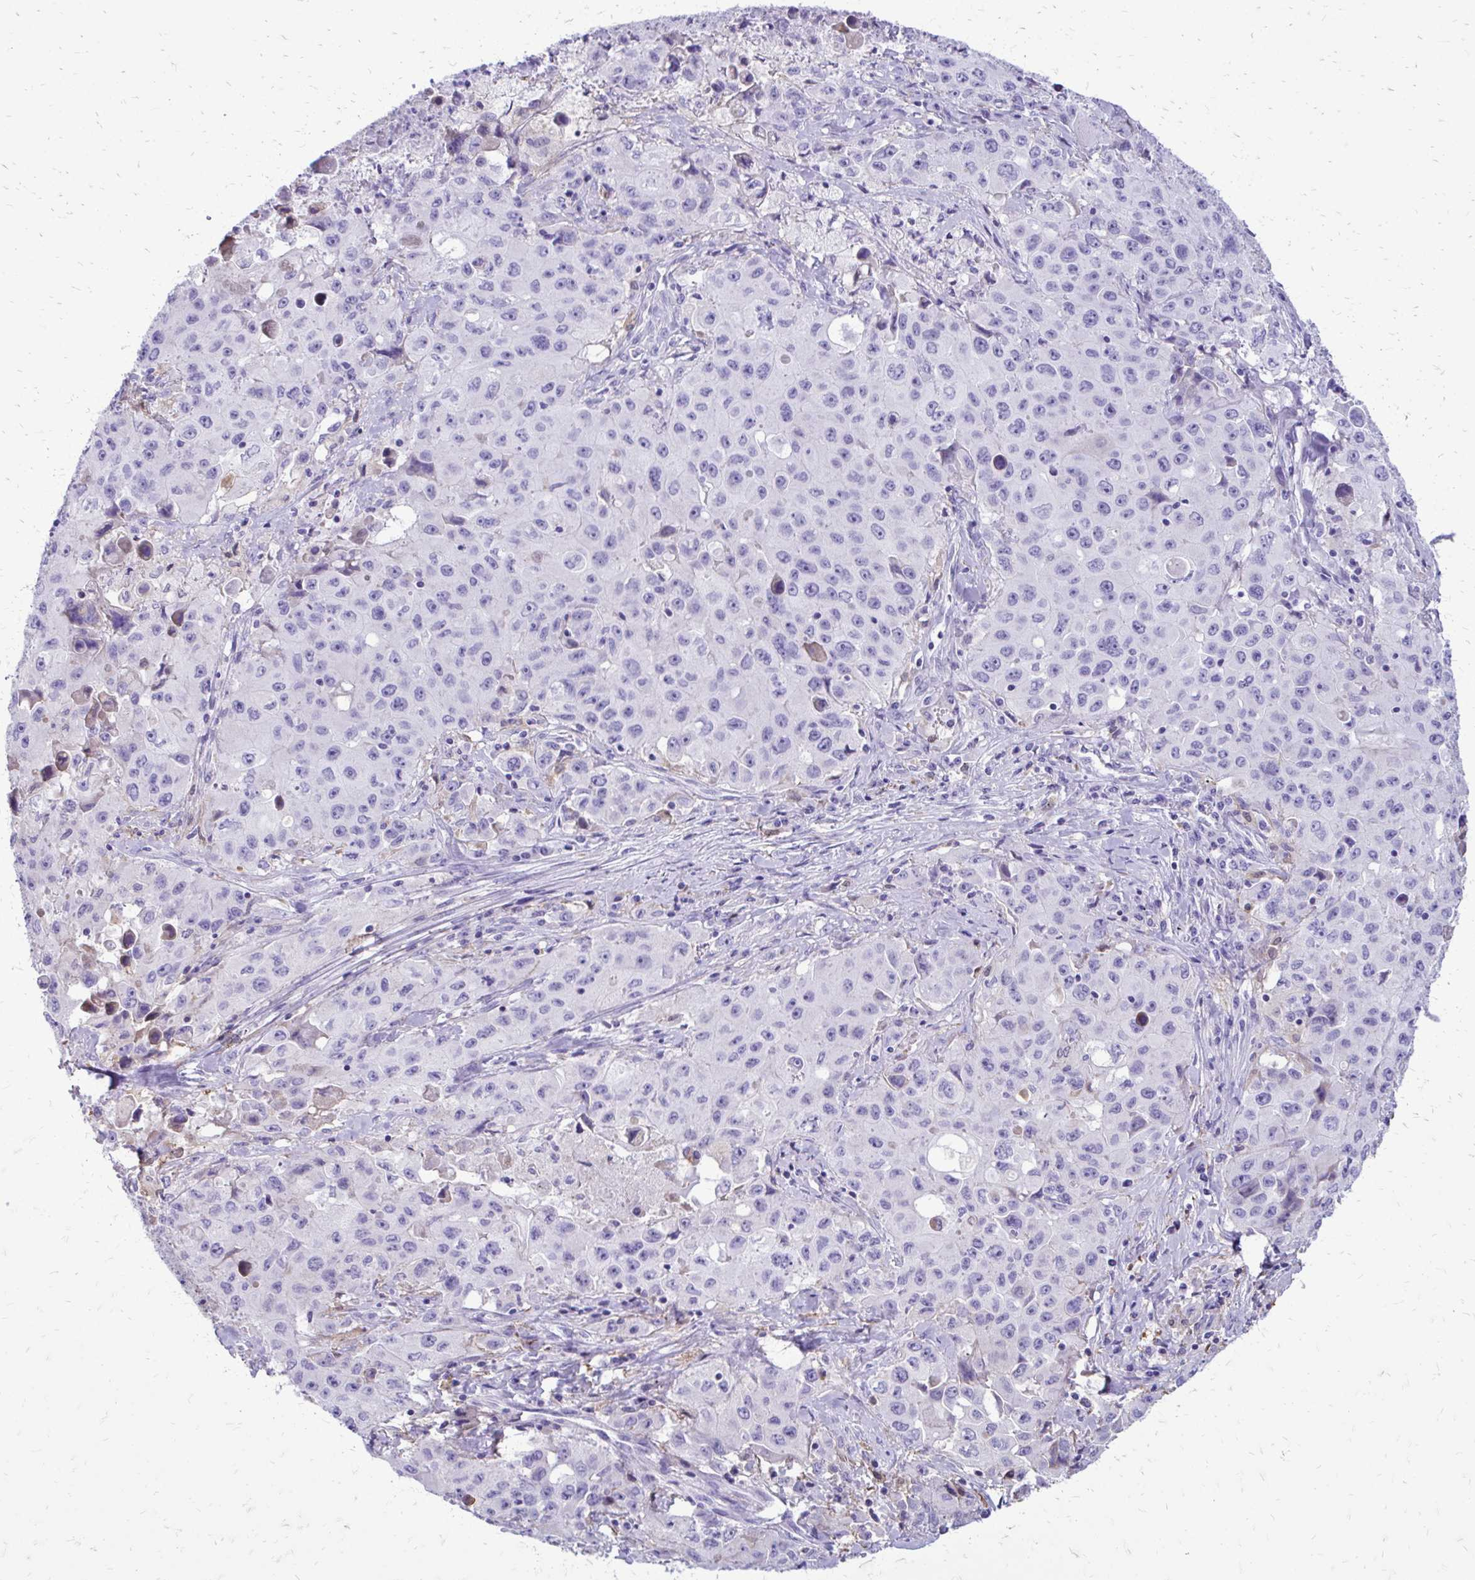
{"staining": {"intensity": "negative", "quantity": "none", "location": "none"}, "tissue": "lung cancer", "cell_type": "Tumor cells", "image_type": "cancer", "snomed": [{"axis": "morphology", "description": "Squamous cell carcinoma, NOS"}, {"axis": "topography", "description": "Lung"}], "caption": "Tumor cells are negative for protein expression in human lung cancer.", "gene": "SIGLEC11", "patient": {"sex": "male", "age": 63}}